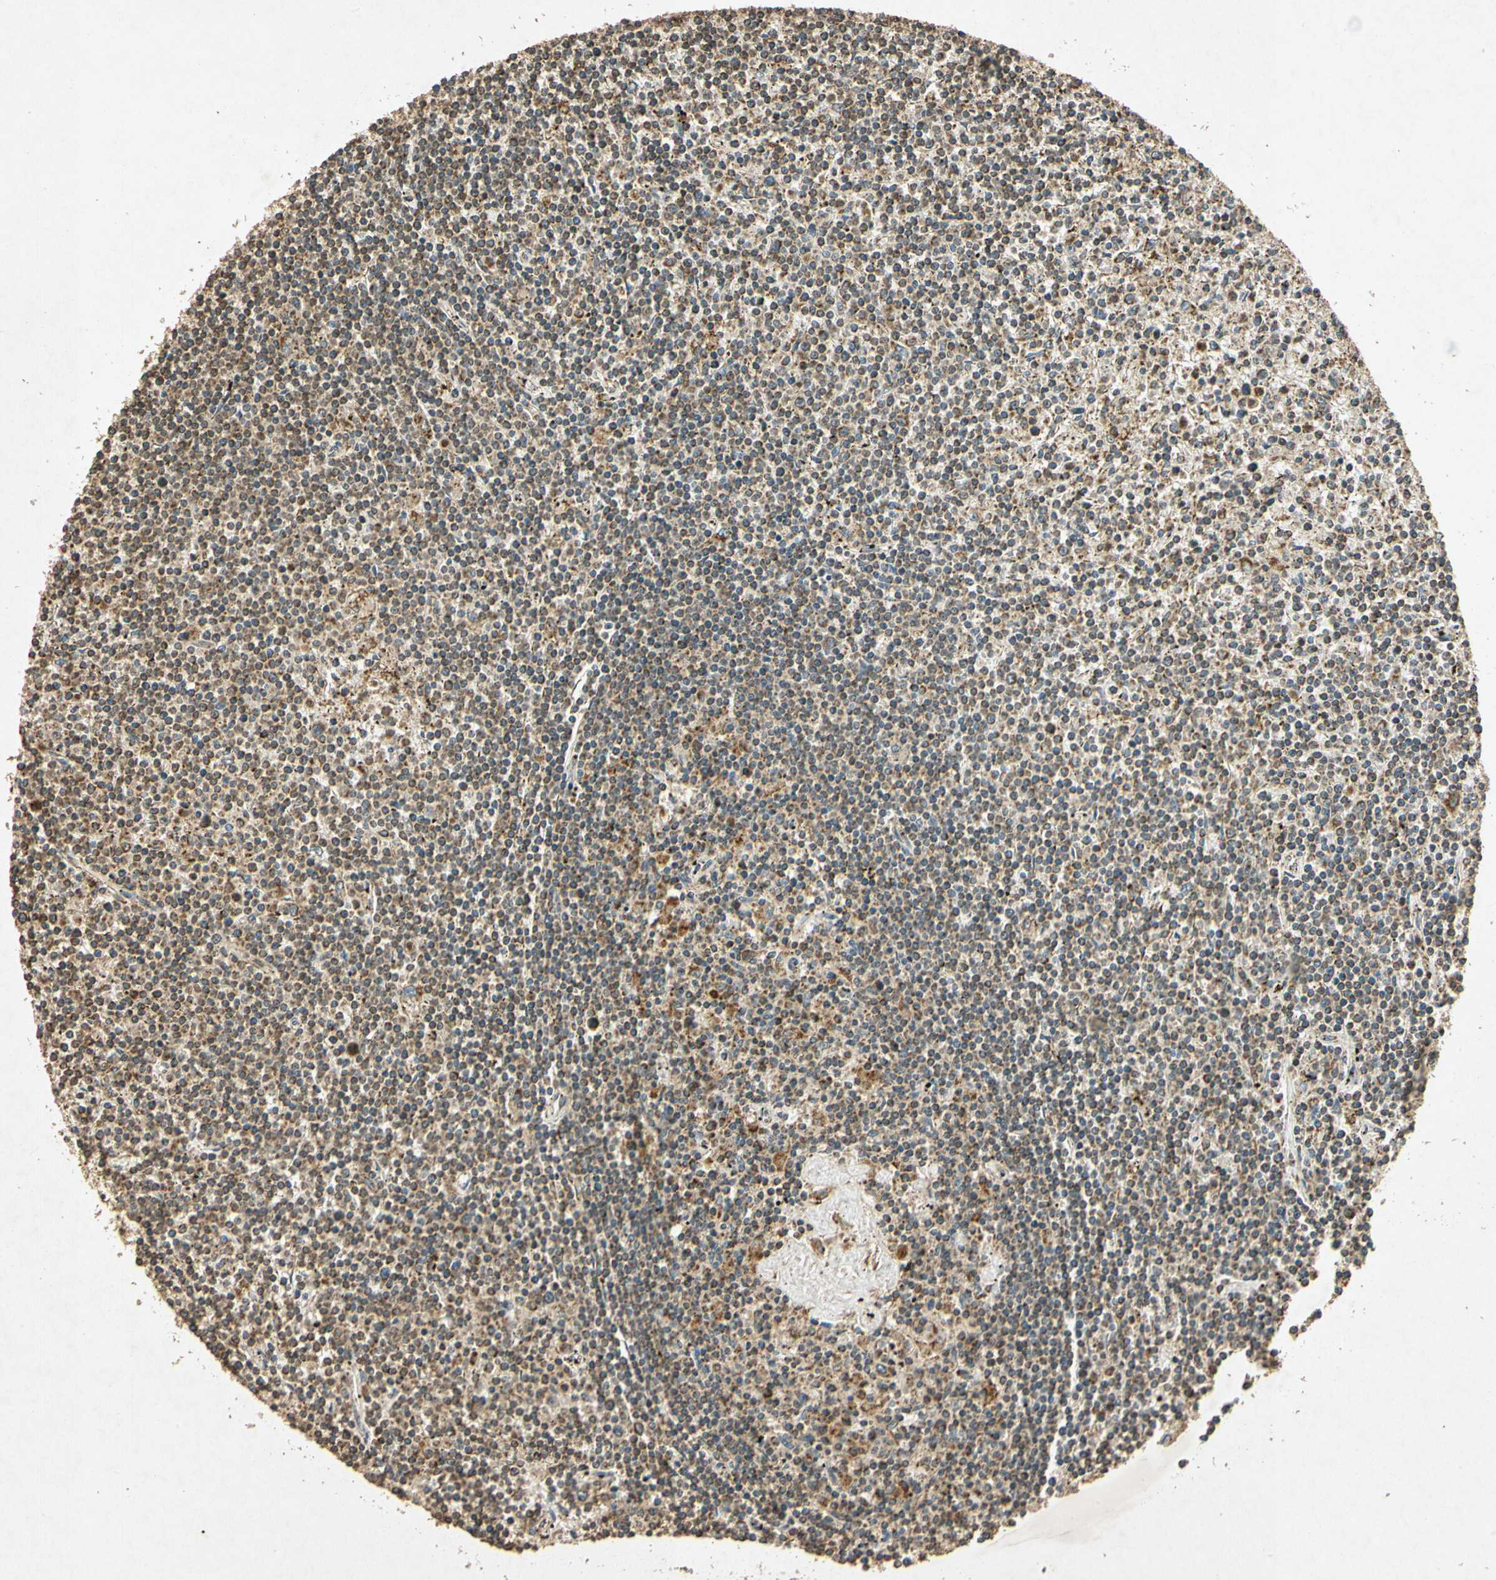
{"staining": {"intensity": "weak", "quantity": ">75%", "location": "cytoplasmic/membranous"}, "tissue": "lymphoma", "cell_type": "Tumor cells", "image_type": "cancer", "snomed": [{"axis": "morphology", "description": "Malignant lymphoma, non-Hodgkin's type, Low grade"}, {"axis": "topography", "description": "Spleen"}], "caption": "Lymphoma stained with DAB (3,3'-diaminobenzidine) immunohistochemistry (IHC) exhibits low levels of weak cytoplasmic/membranous positivity in about >75% of tumor cells.", "gene": "PRDX3", "patient": {"sex": "male", "age": 76}}